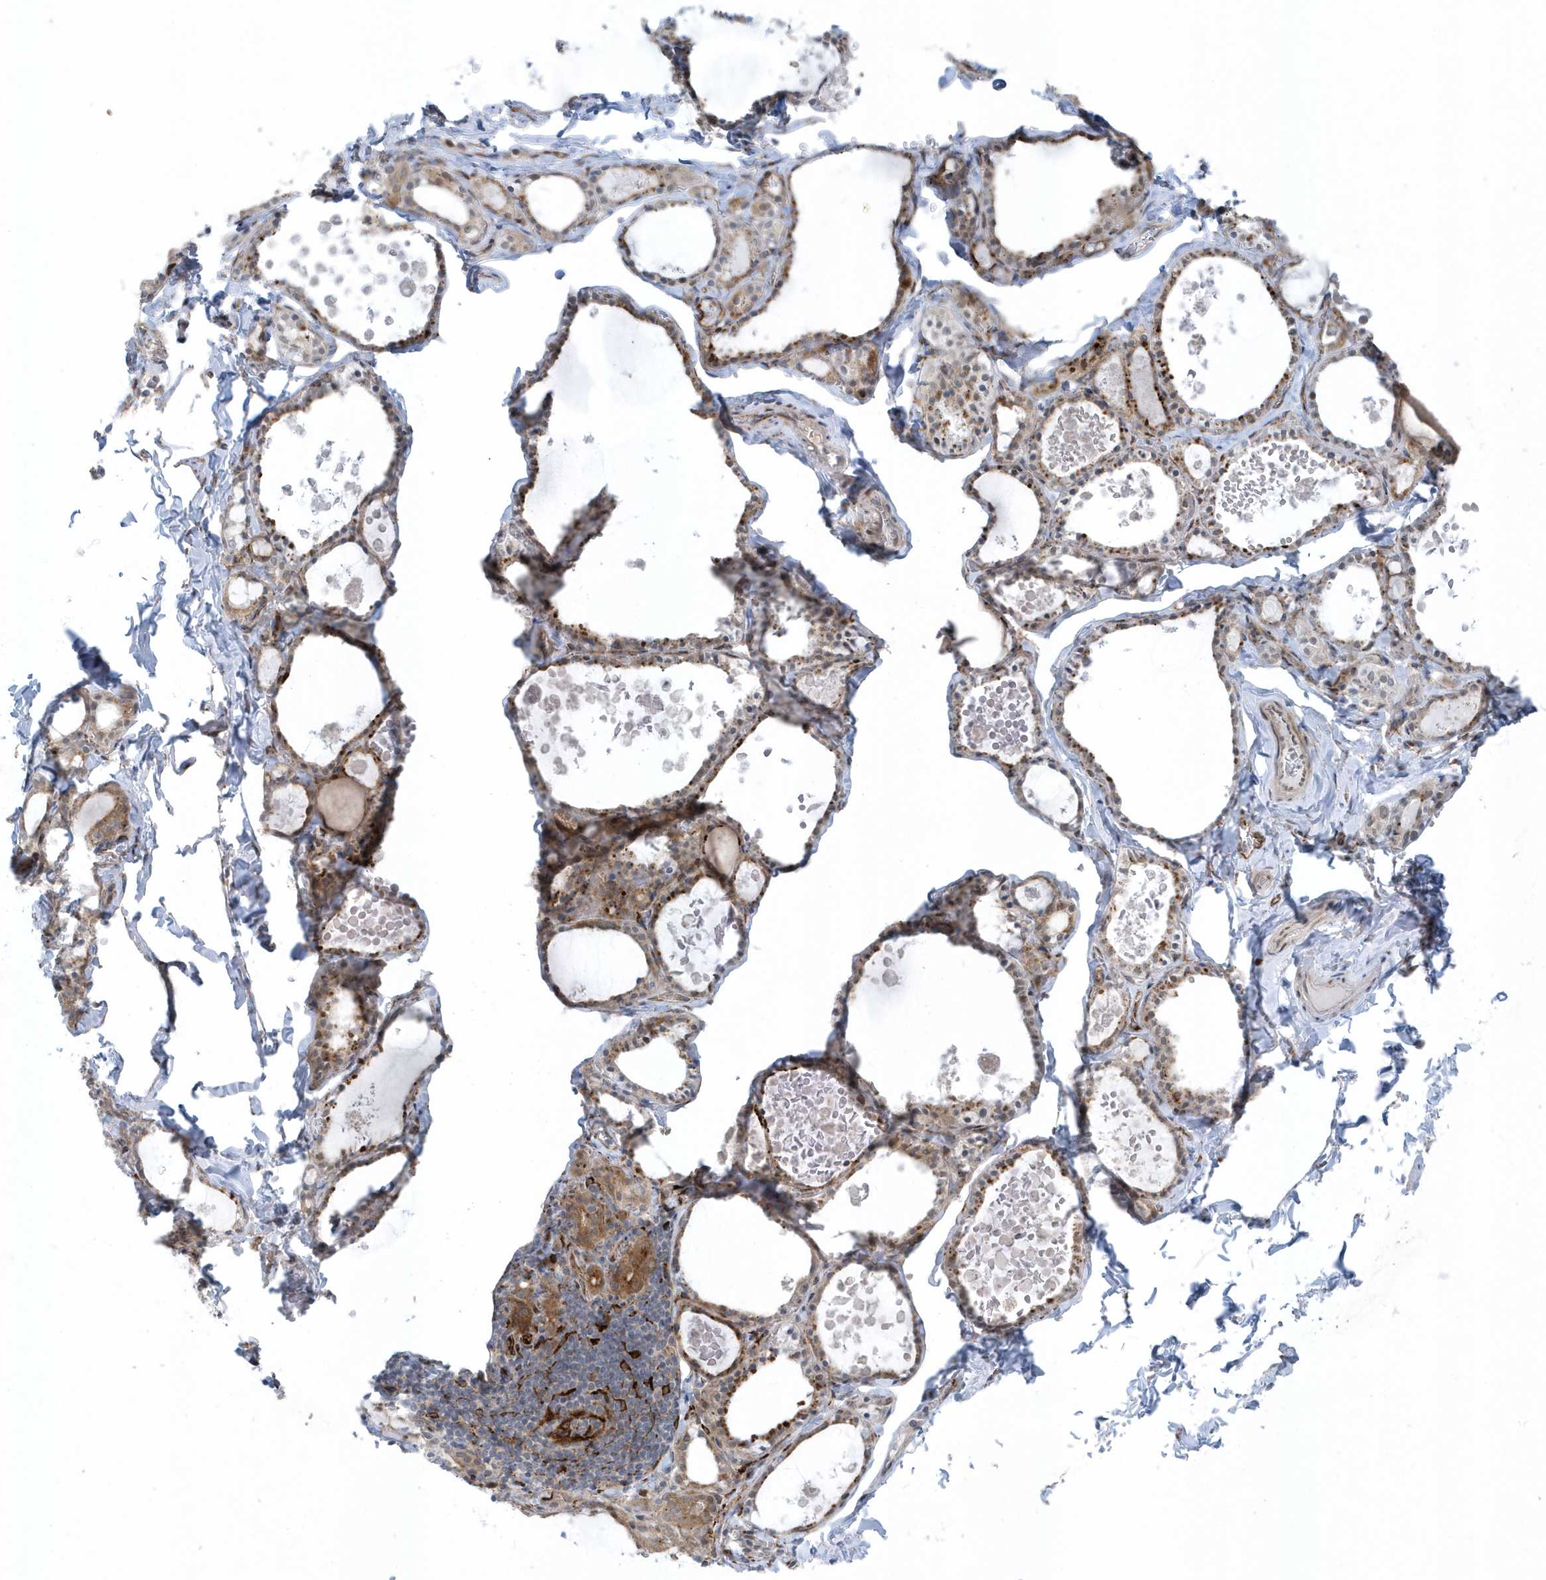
{"staining": {"intensity": "moderate", "quantity": ">75%", "location": "cytoplasmic/membranous"}, "tissue": "thyroid gland", "cell_type": "Glandular cells", "image_type": "normal", "snomed": [{"axis": "morphology", "description": "Normal tissue, NOS"}, {"axis": "topography", "description": "Thyroid gland"}], "caption": "Immunohistochemical staining of benign human thyroid gland reveals >75% levels of moderate cytoplasmic/membranous protein staining in about >75% of glandular cells.", "gene": "FAM98A", "patient": {"sex": "male", "age": 56}}